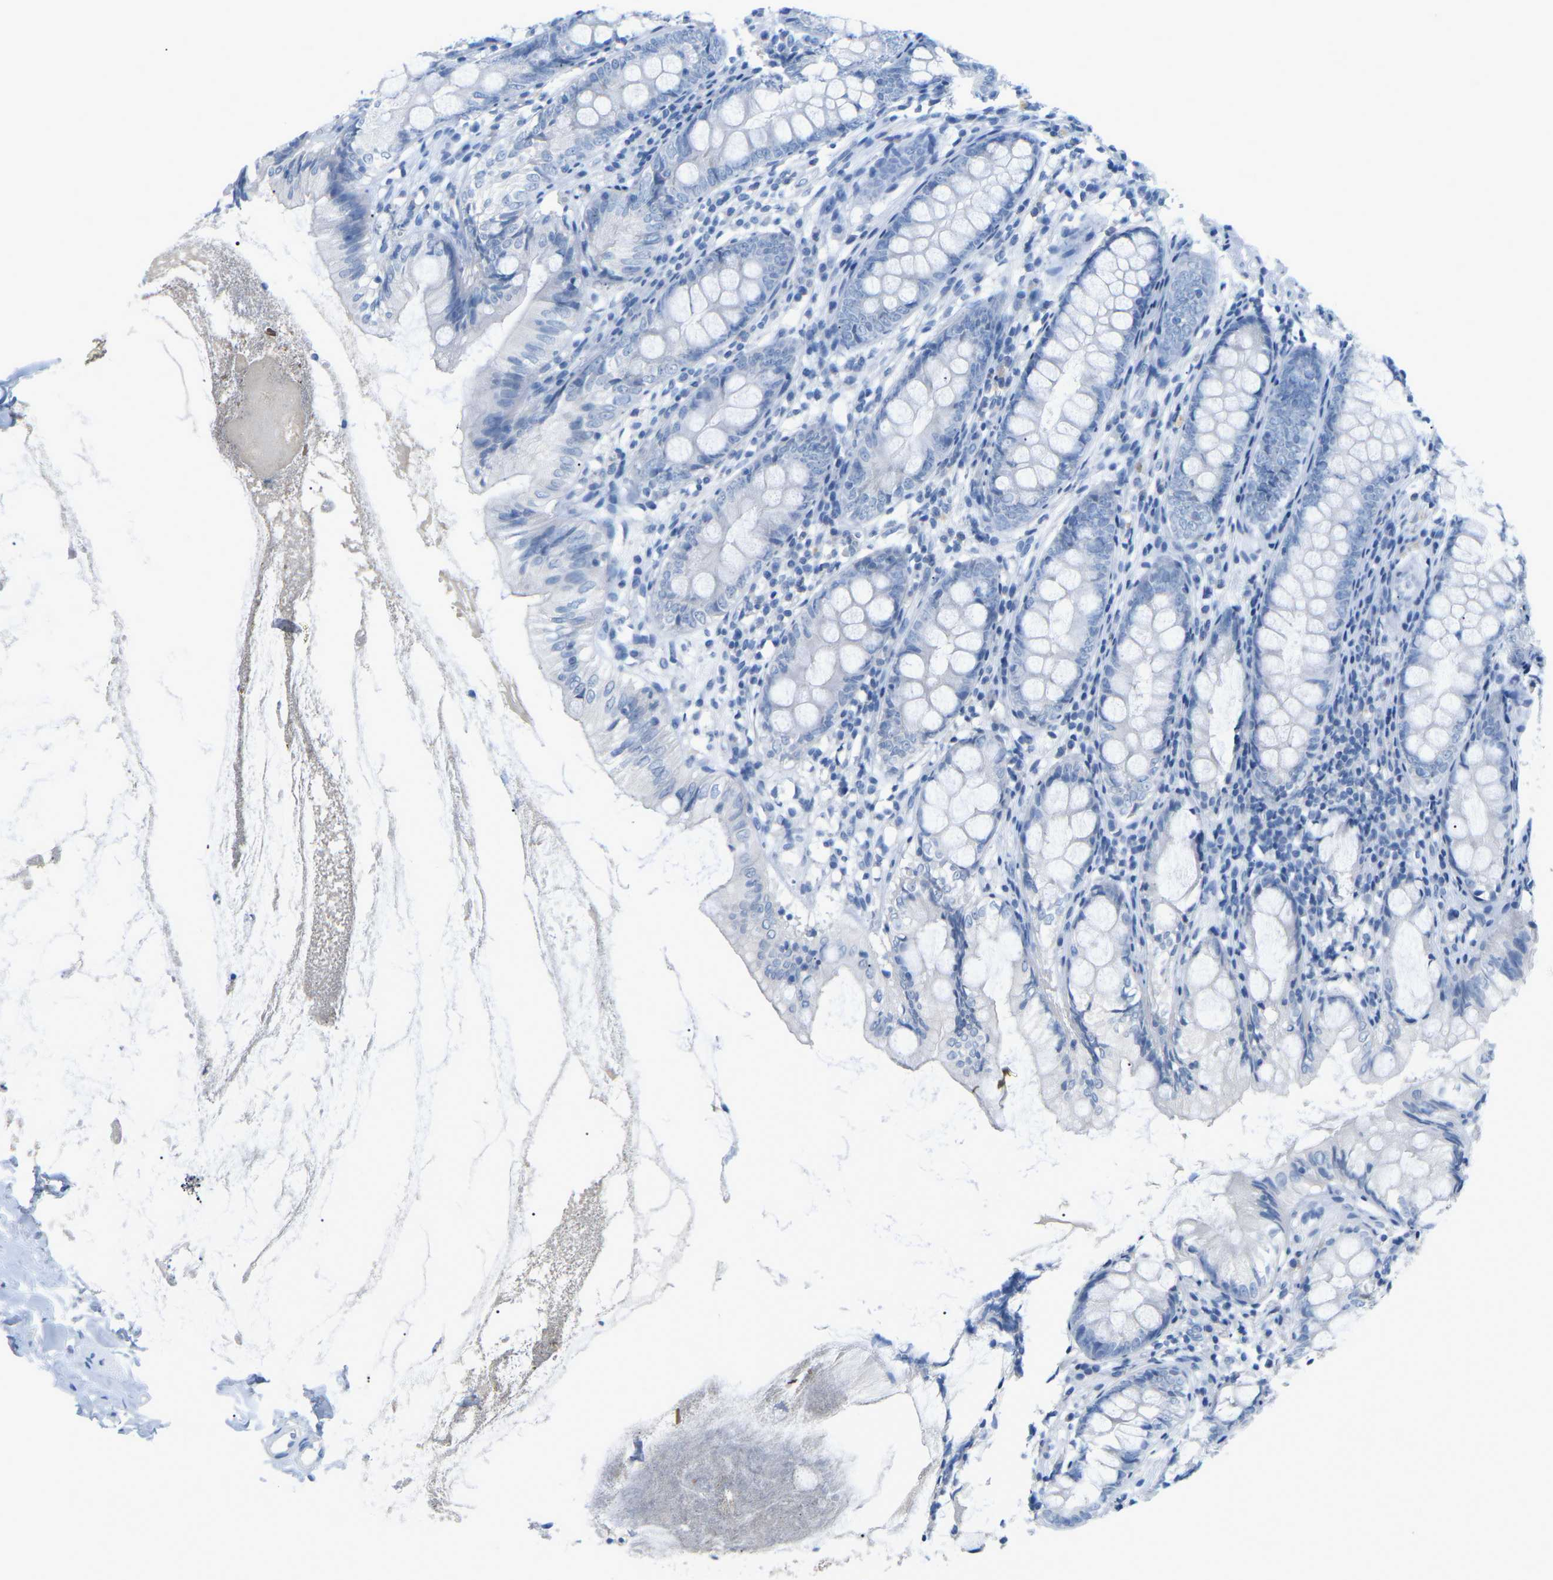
{"staining": {"intensity": "negative", "quantity": "none", "location": "none"}, "tissue": "appendix", "cell_type": "Glandular cells", "image_type": "normal", "snomed": [{"axis": "morphology", "description": "Normal tissue, NOS"}, {"axis": "topography", "description": "Appendix"}], "caption": "Immunohistochemistry (IHC) image of unremarkable appendix: appendix stained with DAB exhibits no significant protein expression in glandular cells.", "gene": "HBG2", "patient": {"sex": "female", "age": 77}}